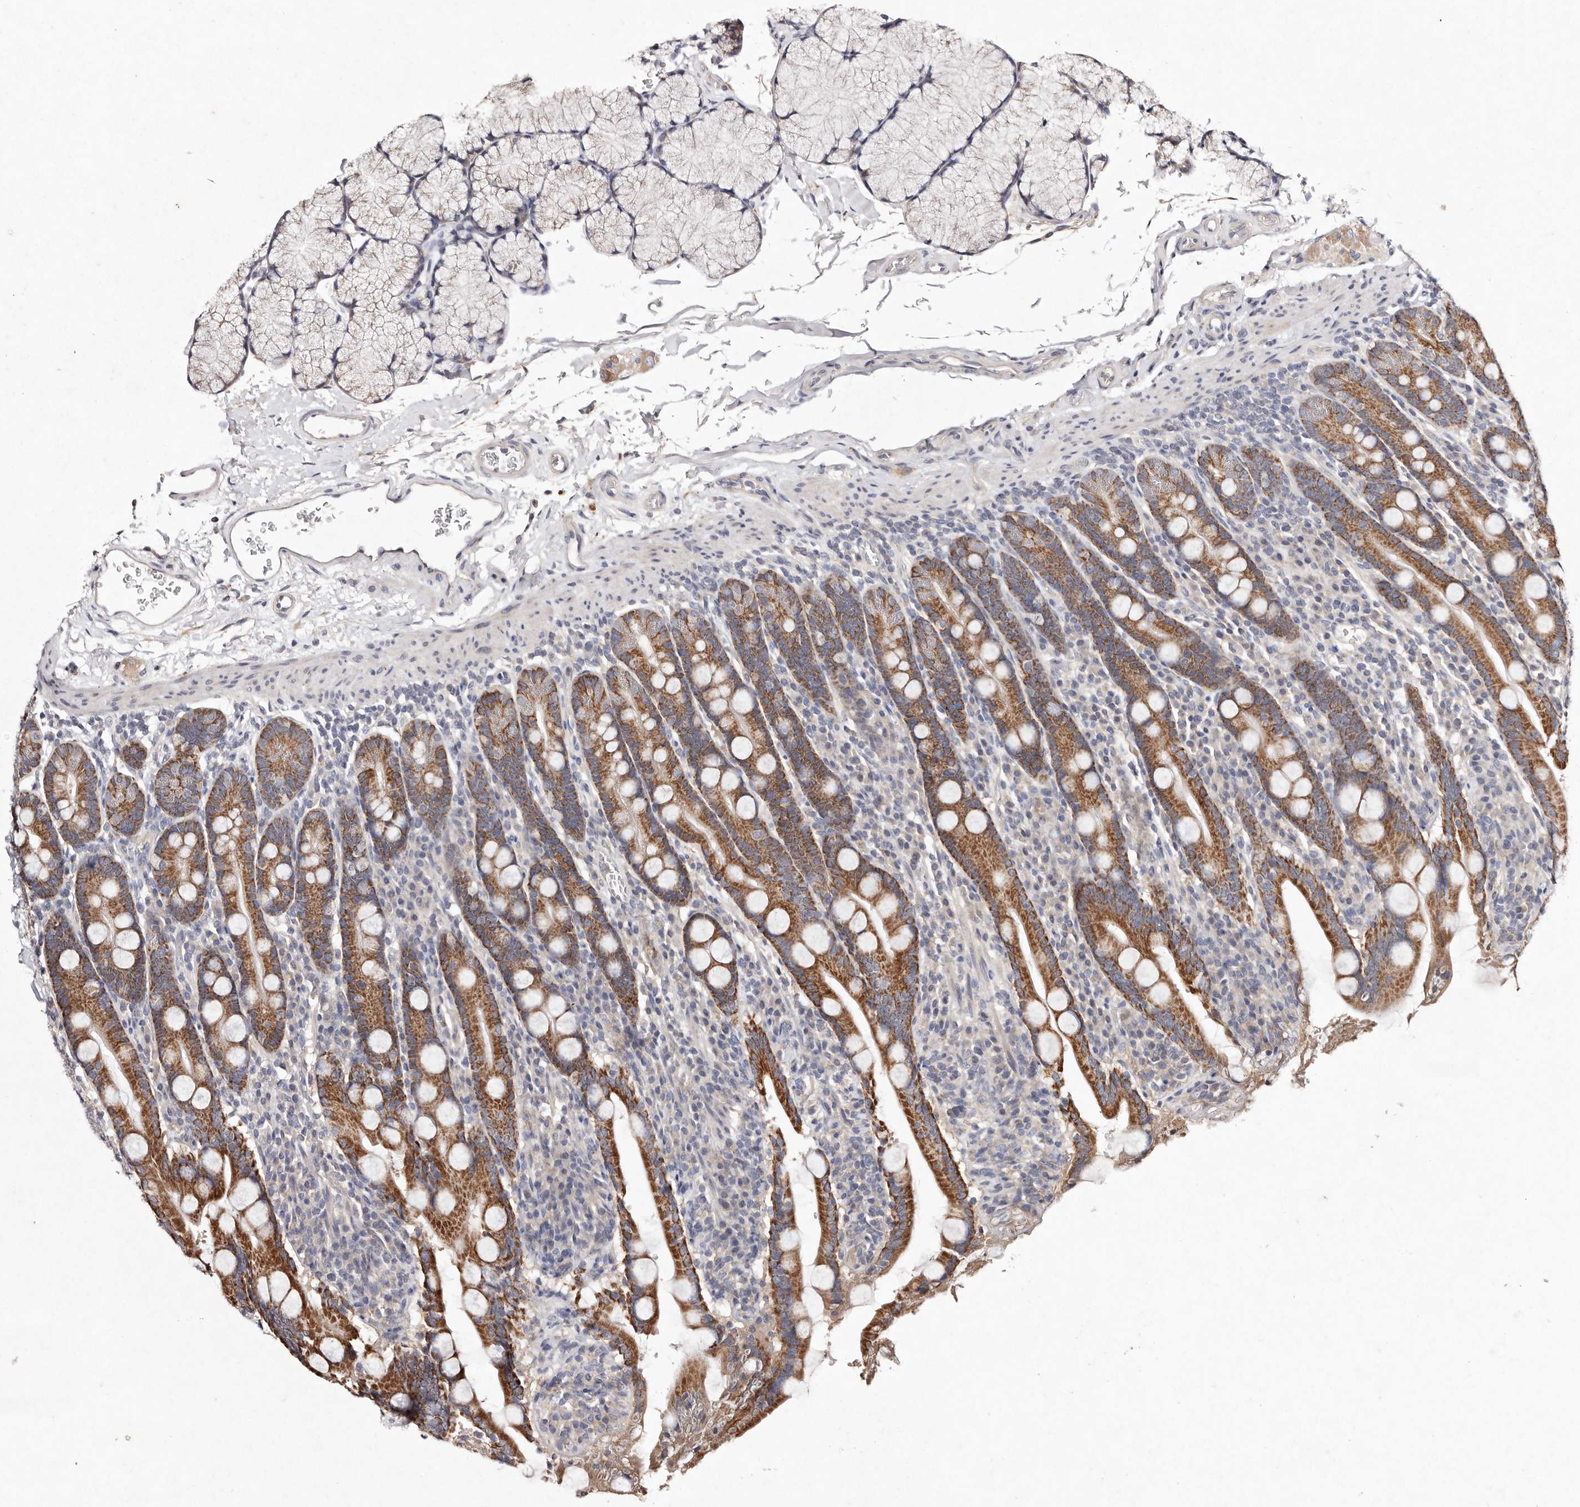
{"staining": {"intensity": "strong", "quantity": ">75%", "location": "cytoplasmic/membranous"}, "tissue": "duodenum", "cell_type": "Glandular cells", "image_type": "normal", "snomed": [{"axis": "morphology", "description": "Normal tissue, NOS"}, {"axis": "topography", "description": "Duodenum"}], "caption": "About >75% of glandular cells in benign duodenum show strong cytoplasmic/membranous protein staining as visualized by brown immunohistochemical staining.", "gene": "TSC2", "patient": {"sex": "male", "age": 35}}